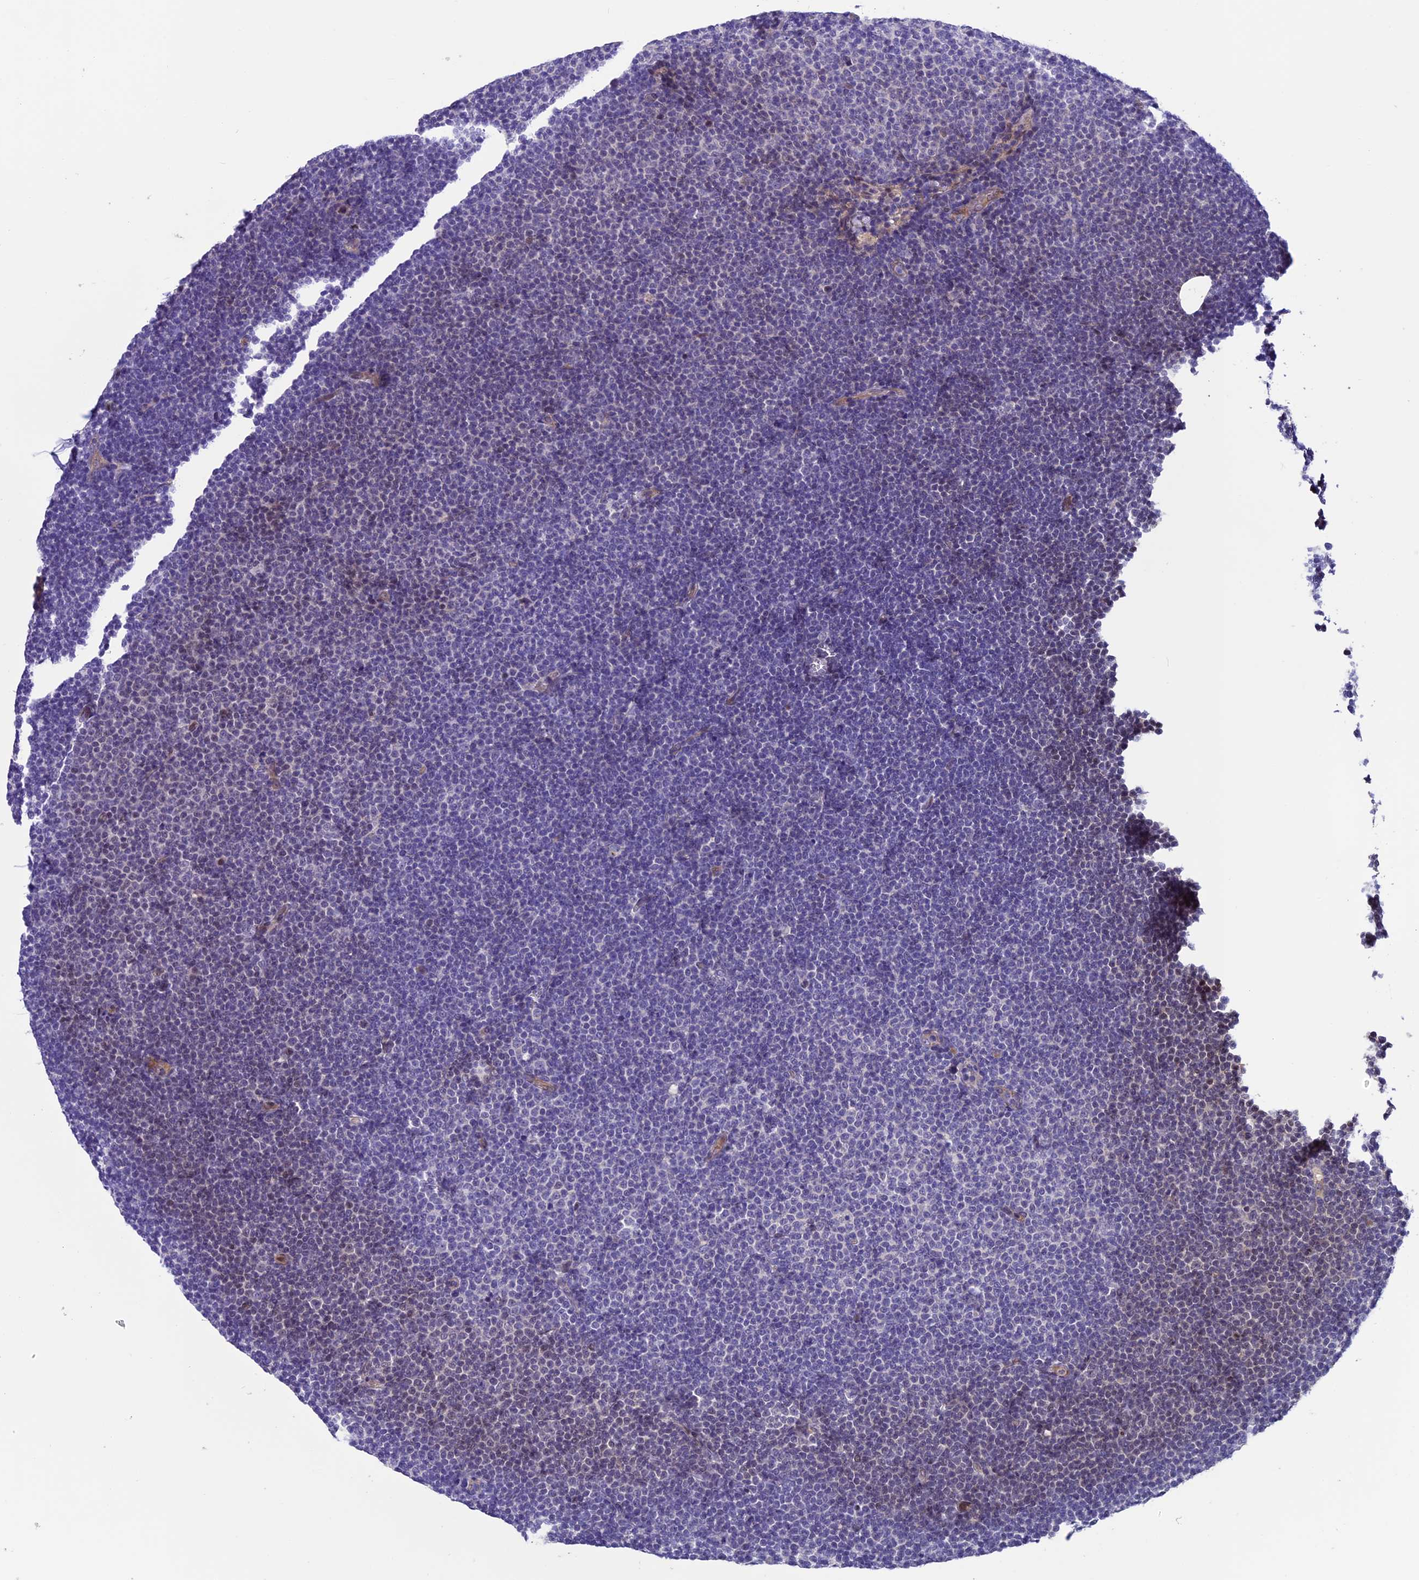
{"staining": {"intensity": "negative", "quantity": "none", "location": "none"}, "tissue": "lymphoma", "cell_type": "Tumor cells", "image_type": "cancer", "snomed": [{"axis": "morphology", "description": "Malignant lymphoma, non-Hodgkin's type, Low grade"}, {"axis": "topography", "description": "Lymph node"}], "caption": "High magnification brightfield microscopy of malignant lymphoma, non-Hodgkin's type (low-grade) stained with DAB (brown) and counterstained with hematoxylin (blue): tumor cells show no significant positivity.", "gene": "TMEM171", "patient": {"sex": "female", "age": 53}}